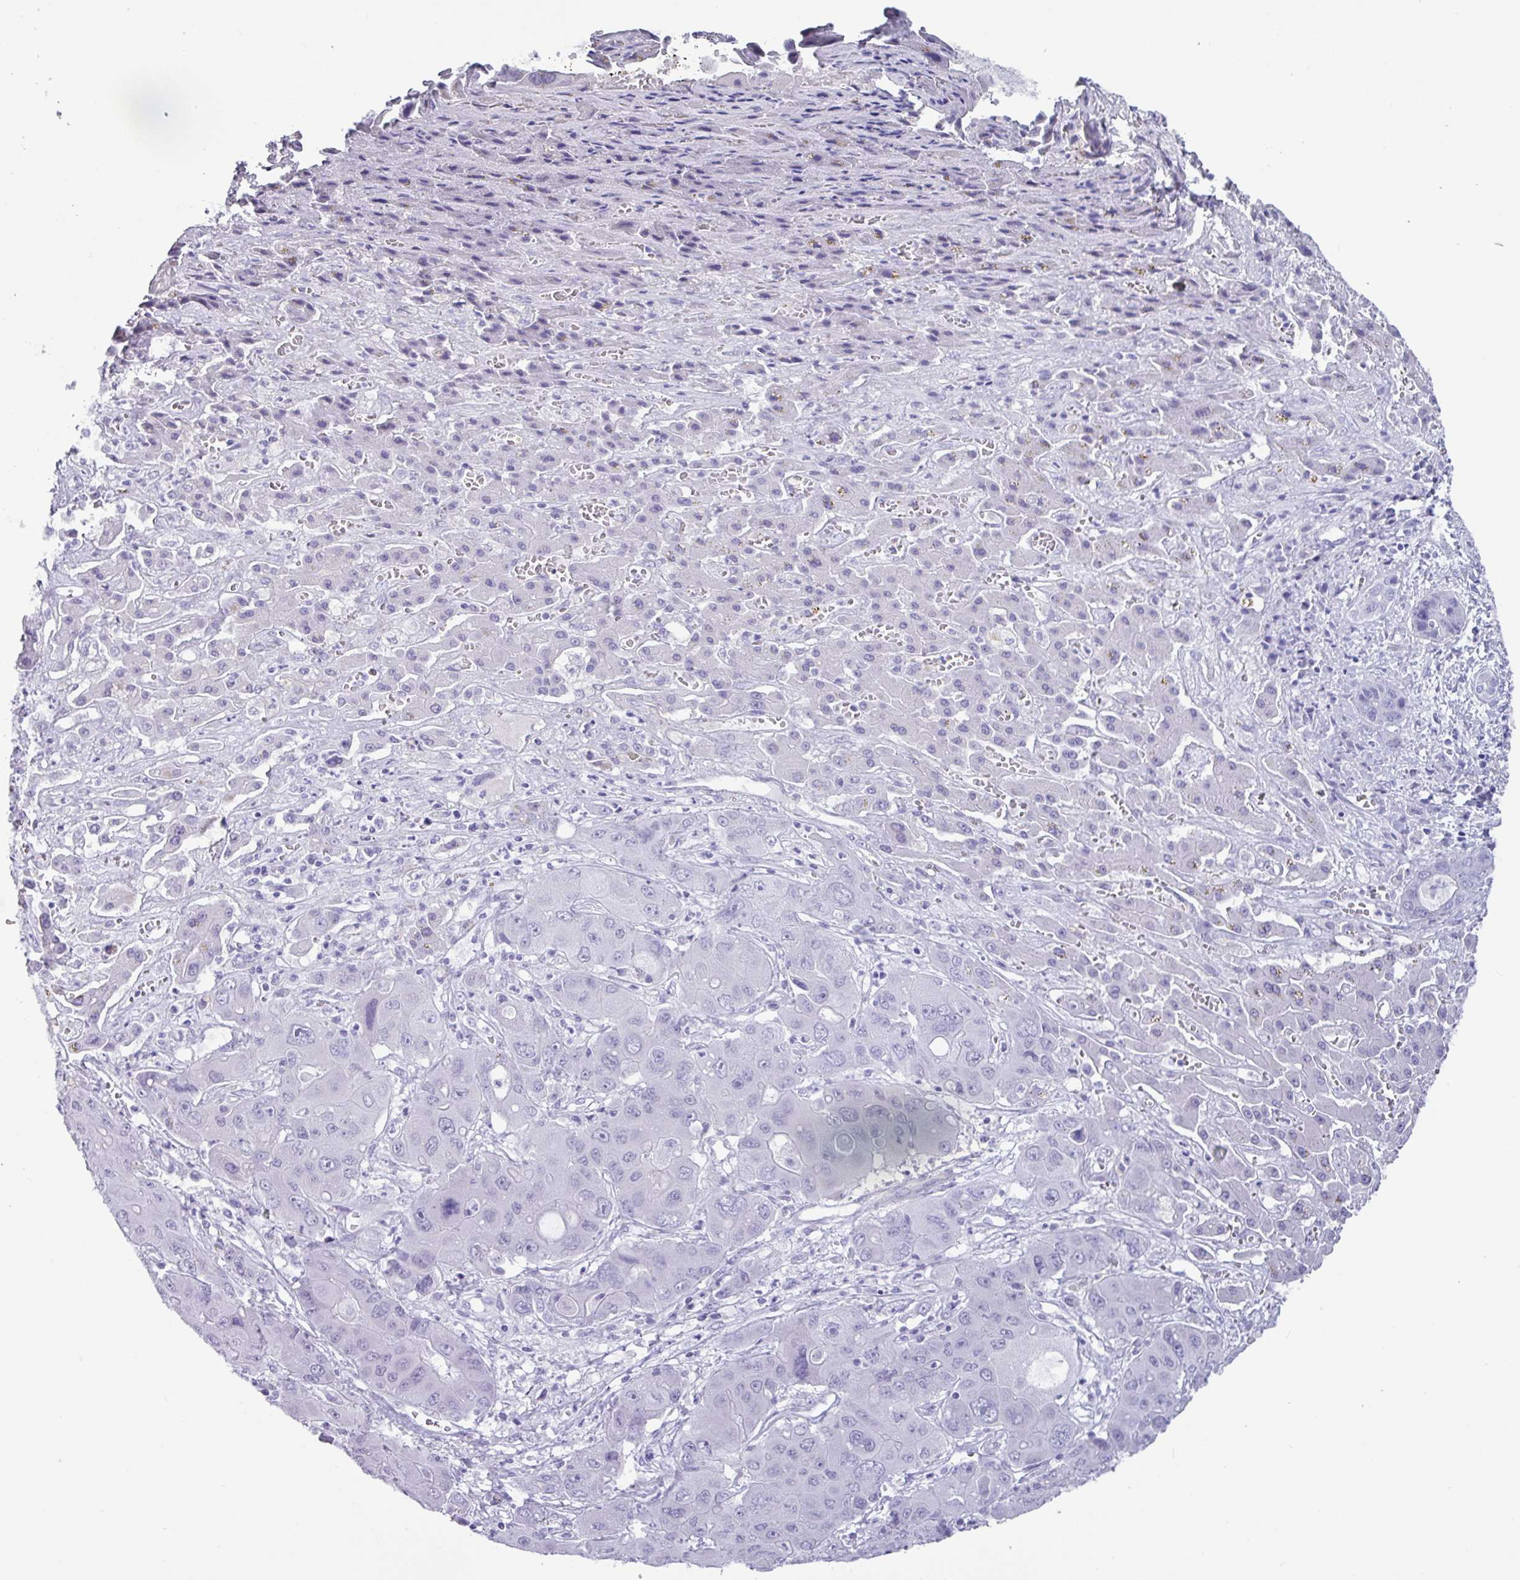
{"staining": {"intensity": "negative", "quantity": "none", "location": "none"}, "tissue": "liver cancer", "cell_type": "Tumor cells", "image_type": "cancer", "snomed": [{"axis": "morphology", "description": "Cholangiocarcinoma"}, {"axis": "topography", "description": "Liver"}], "caption": "This histopathology image is of cholangiocarcinoma (liver) stained with IHC to label a protein in brown with the nuclei are counter-stained blue. There is no expression in tumor cells. (Immunohistochemistry (ihc), brightfield microscopy, high magnification).", "gene": "ZNF524", "patient": {"sex": "male", "age": 67}}